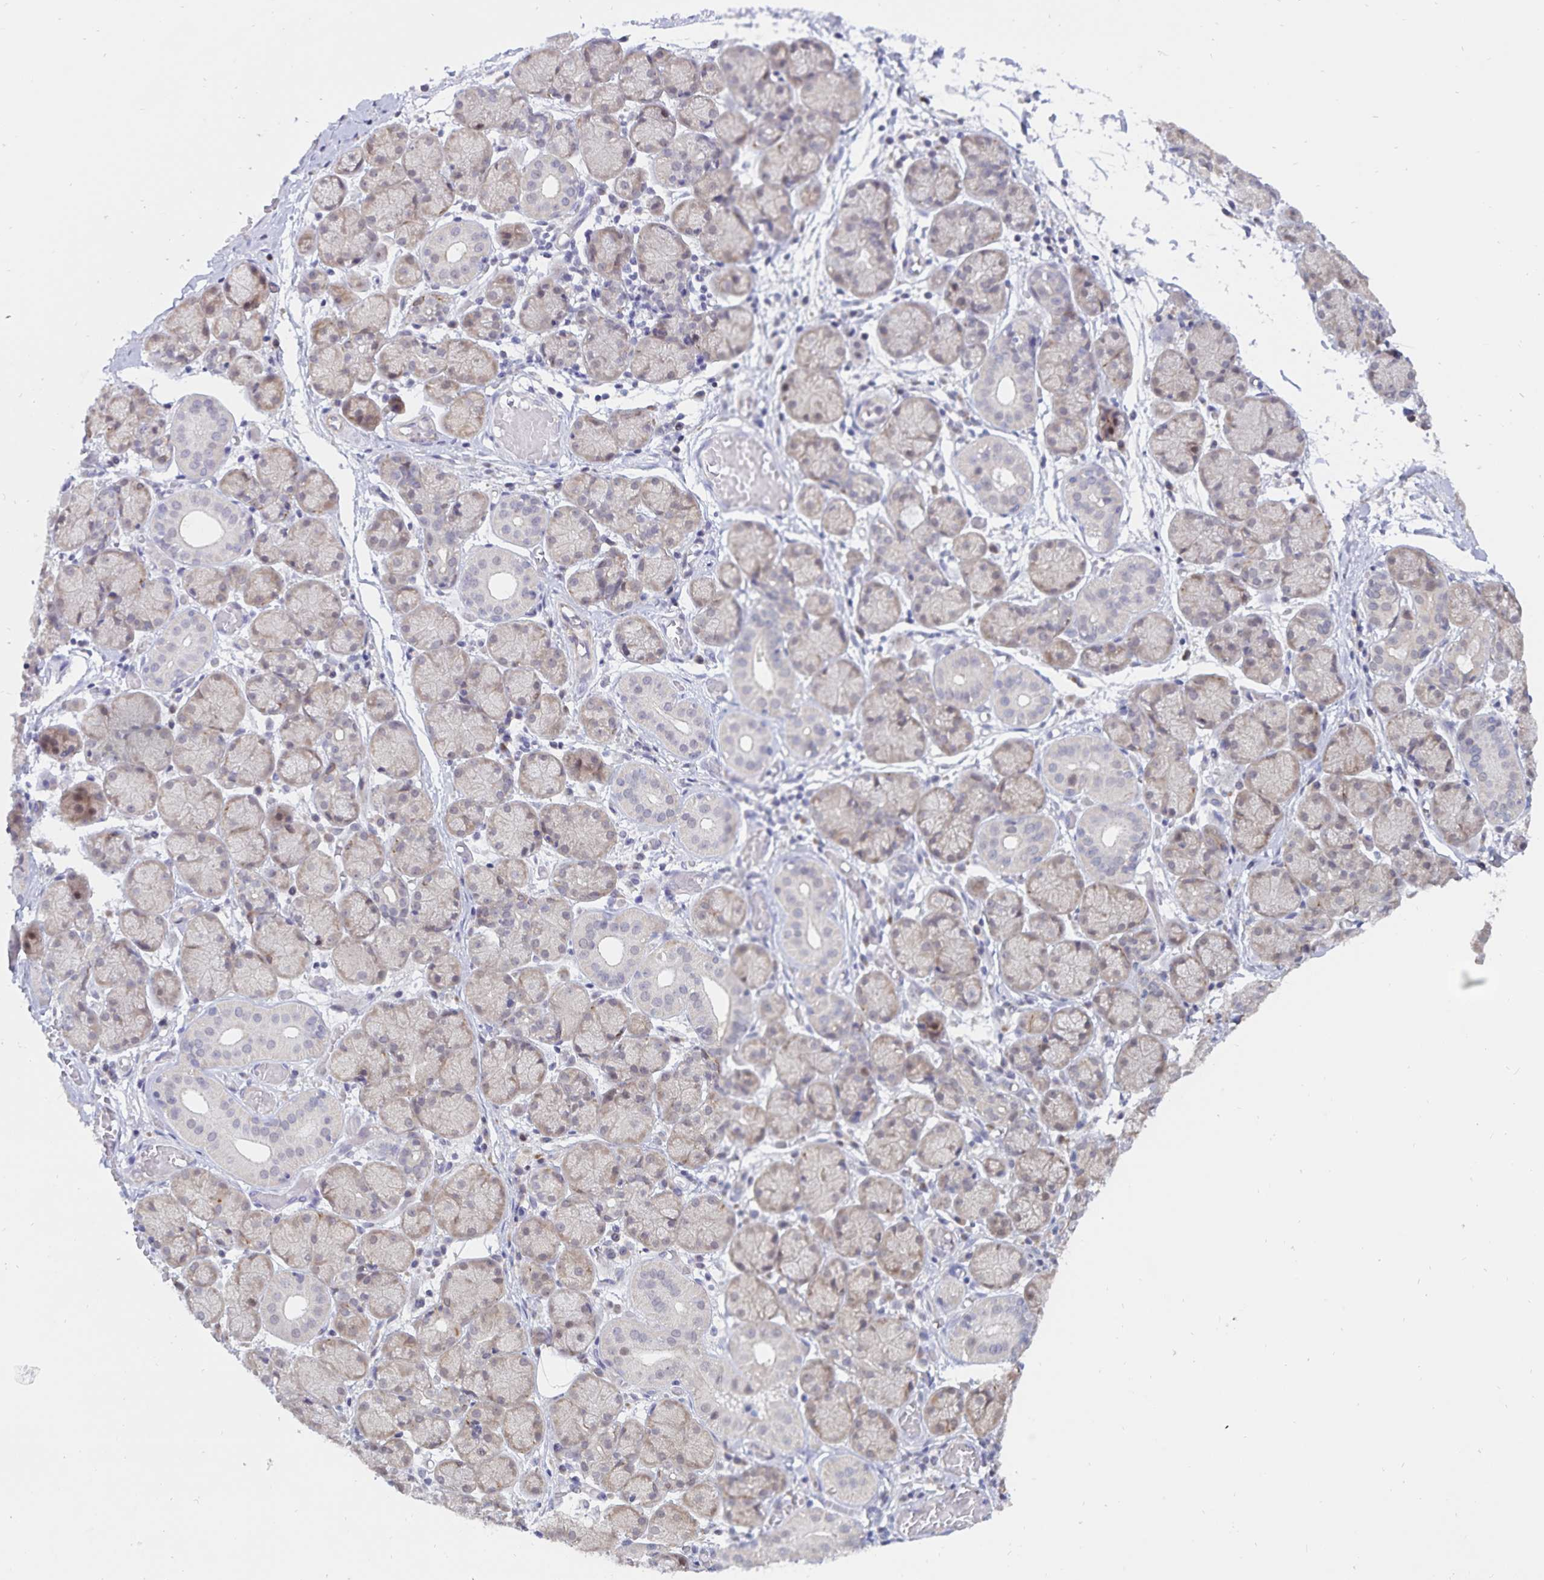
{"staining": {"intensity": "weak", "quantity": "25%-75%", "location": "cytoplasmic/membranous"}, "tissue": "salivary gland", "cell_type": "Glandular cells", "image_type": "normal", "snomed": [{"axis": "morphology", "description": "Normal tissue, NOS"}, {"axis": "topography", "description": "Salivary gland"}], "caption": "Brown immunohistochemical staining in normal salivary gland exhibits weak cytoplasmic/membranous staining in approximately 25%-75% of glandular cells. Nuclei are stained in blue.", "gene": "ATP2A2", "patient": {"sex": "female", "age": 24}}